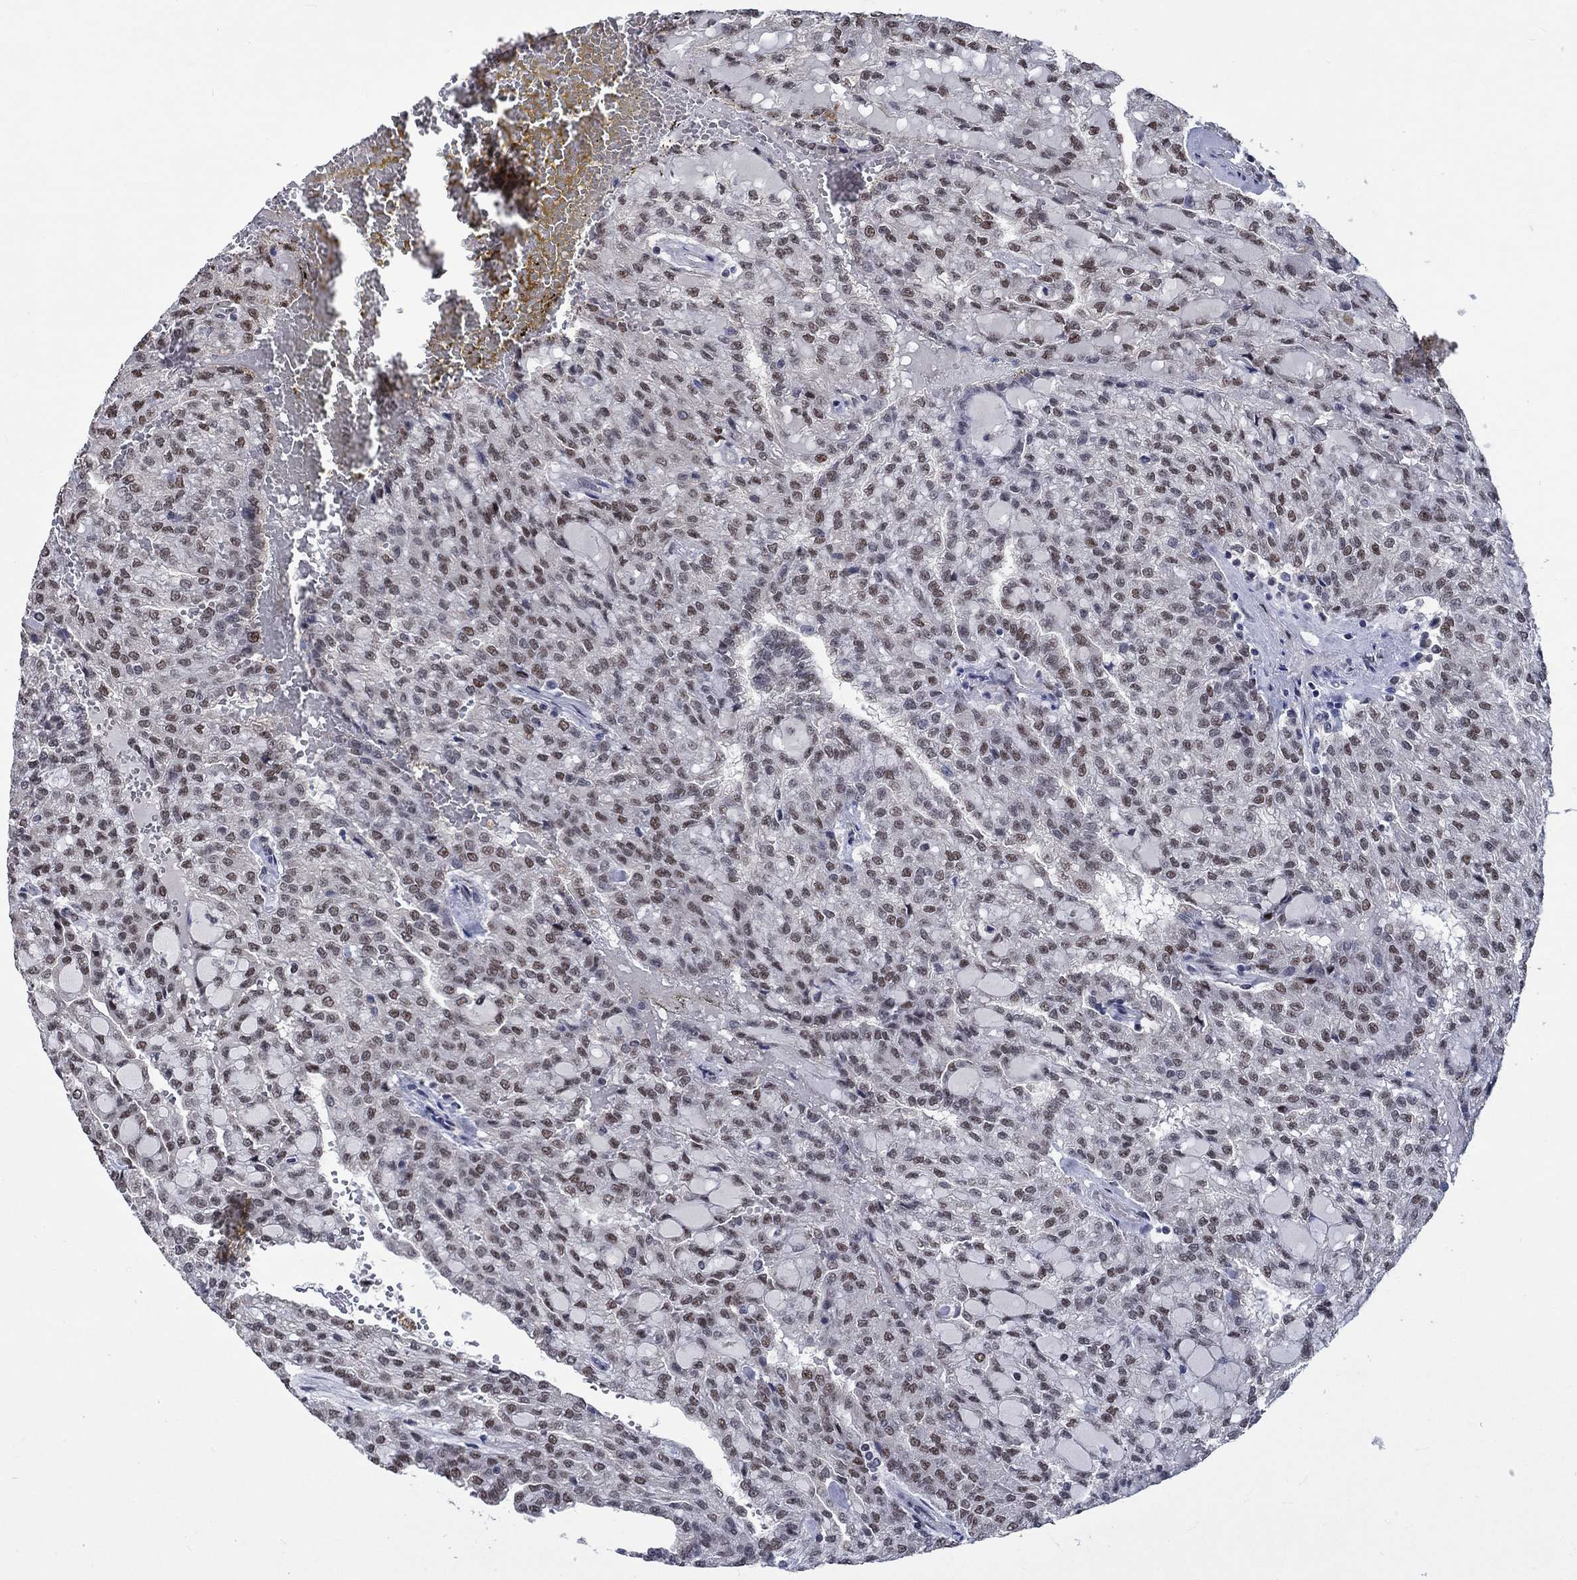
{"staining": {"intensity": "weak", "quantity": "<25%", "location": "nuclear"}, "tissue": "renal cancer", "cell_type": "Tumor cells", "image_type": "cancer", "snomed": [{"axis": "morphology", "description": "Adenocarcinoma, NOS"}, {"axis": "topography", "description": "Kidney"}], "caption": "A photomicrograph of renal cancer (adenocarcinoma) stained for a protein shows no brown staining in tumor cells.", "gene": "HTN1", "patient": {"sex": "male", "age": 63}}